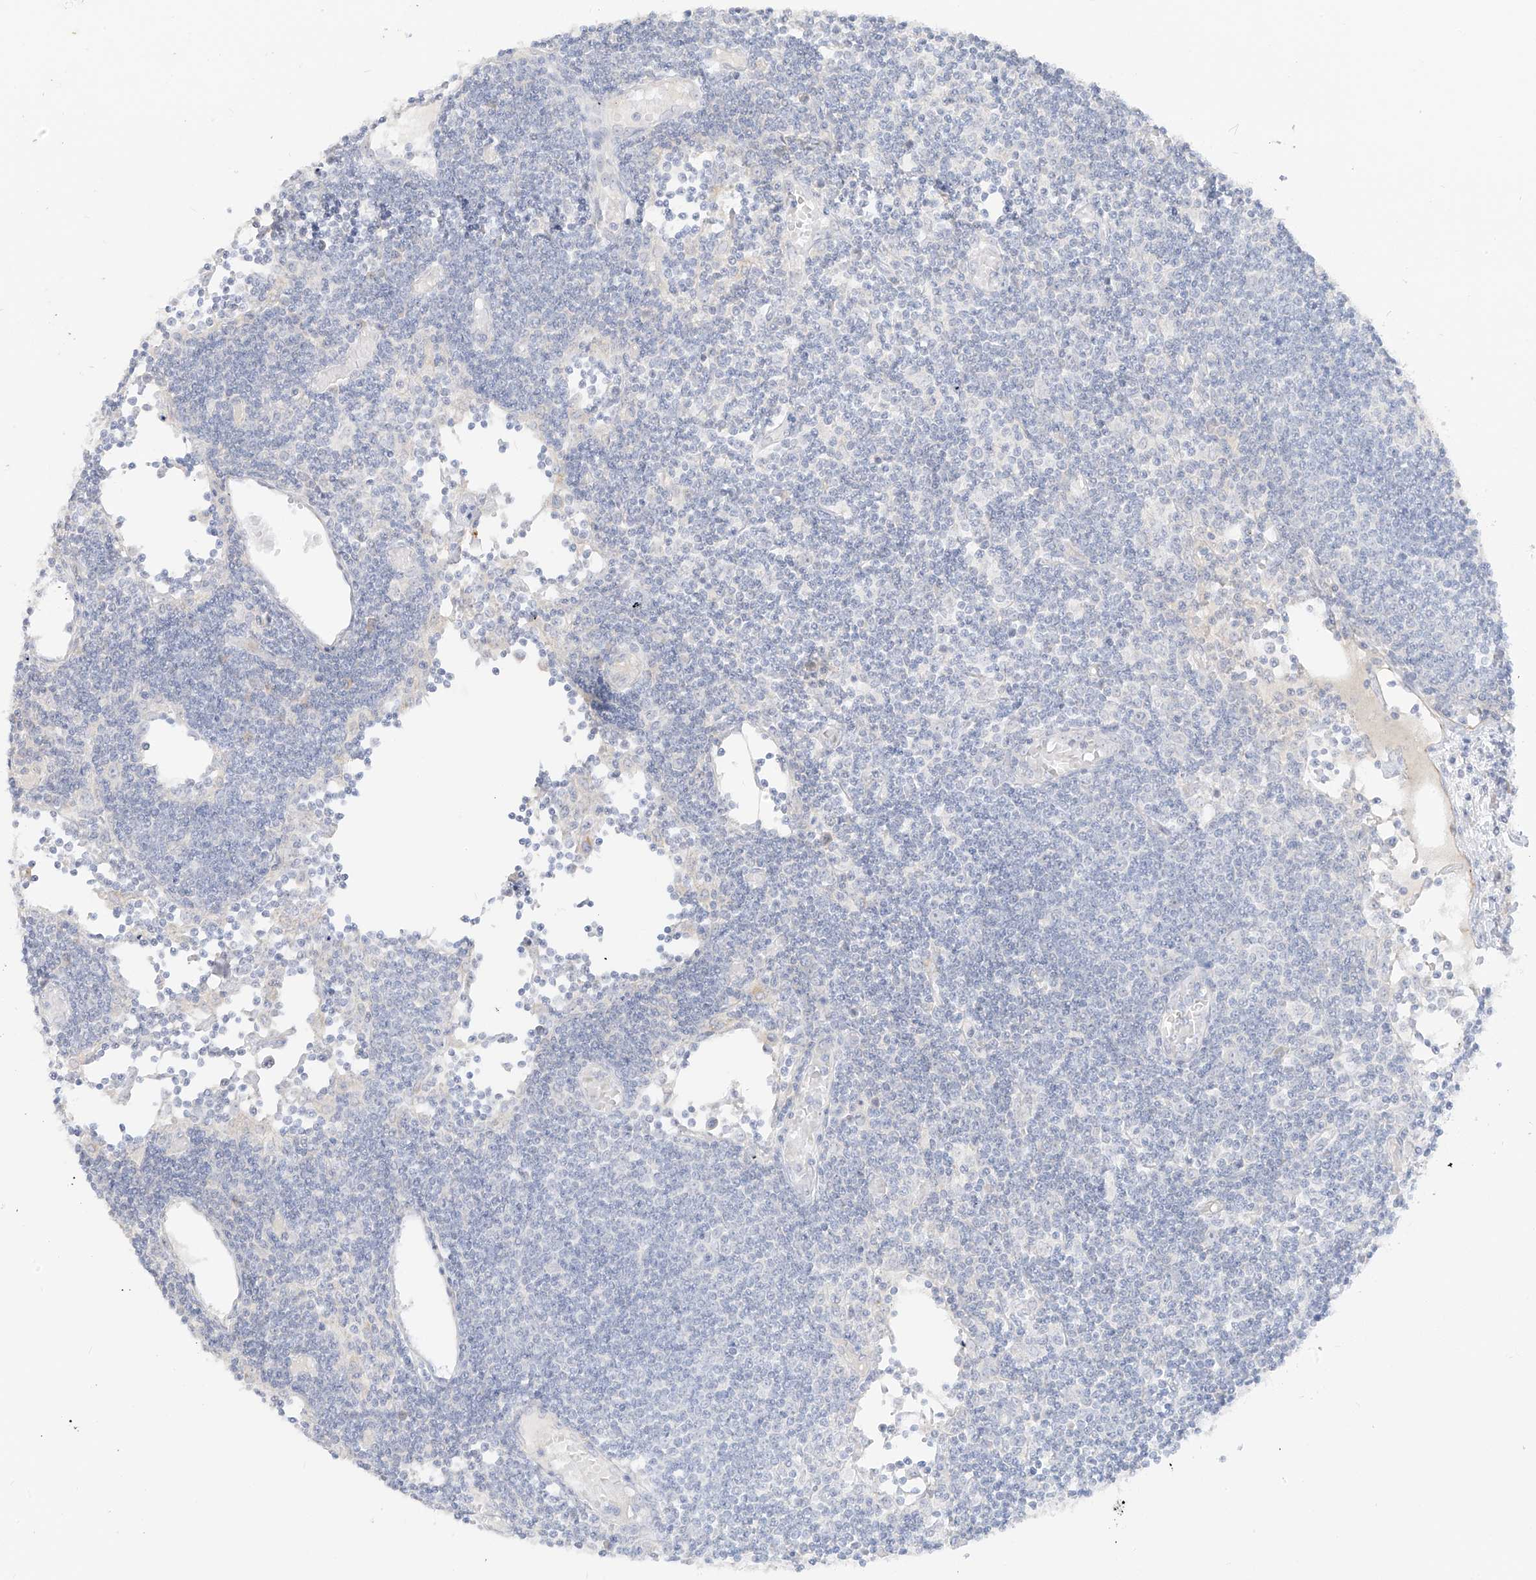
{"staining": {"intensity": "negative", "quantity": "none", "location": "none"}, "tissue": "lymph node", "cell_type": "Germinal center cells", "image_type": "normal", "snomed": [{"axis": "morphology", "description": "Normal tissue, NOS"}, {"axis": "topography", "description": "Lymph node"}], "caption": "Normal lymph node was stained to show a protein in brown. There is no significant staining in germinal center cells. (Brightfield microscopy of DAB immunohistochemistry (IHC) at high magnification).", "gene": "C11orf87", "patient": {"sex": "female", "age": 11}}